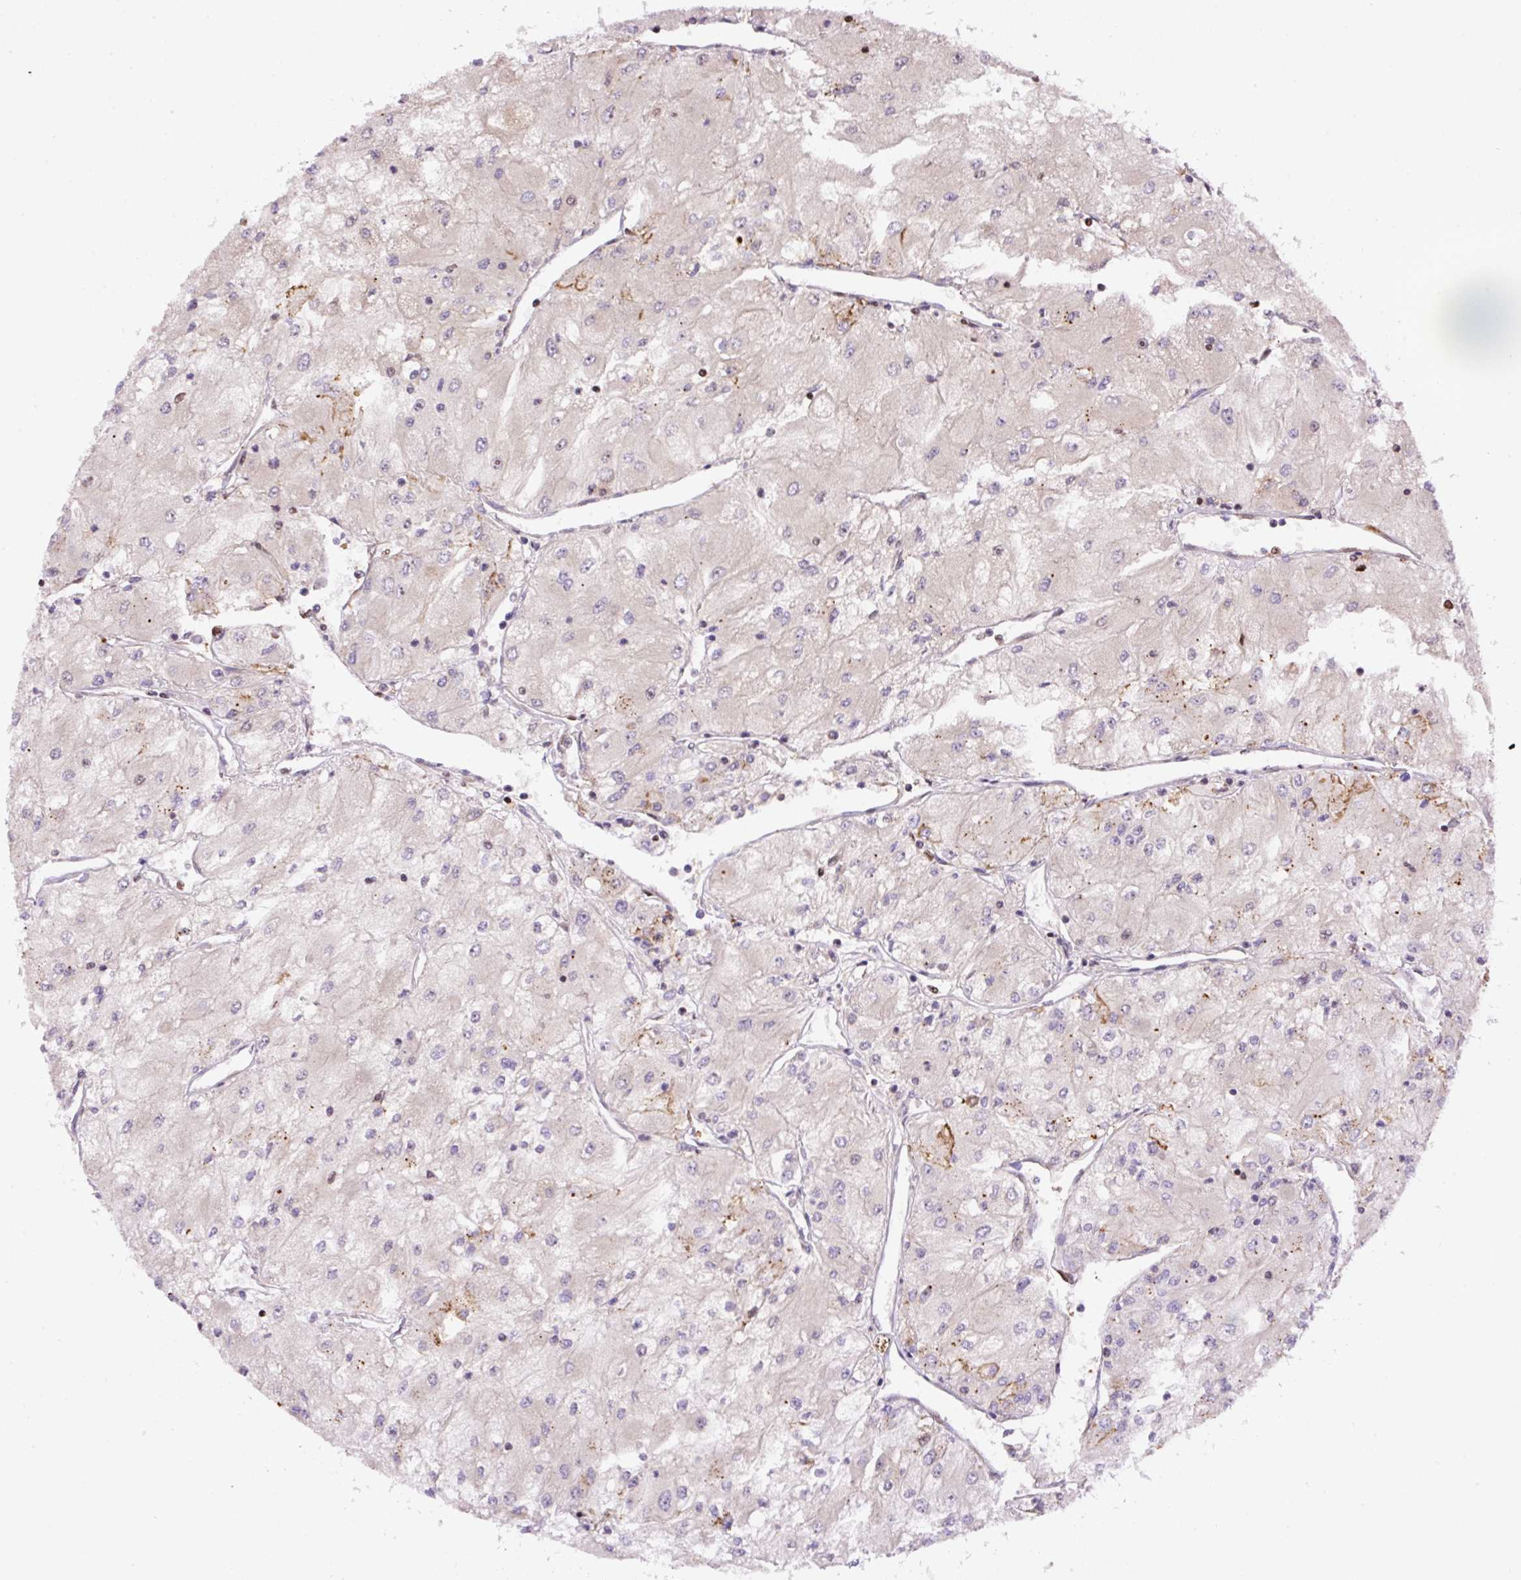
{"staining": {"intensity": "negative", "quantity": "none", "location": "none"}, "tissue": "renal cancer", "cell_type": "Tumor cells", "image_type": "cancer", "snomed": [{"axis": "morphology", "description": "Adenocarcinoma, NOS"}, {"axis": "topography", "description": "Kidney"}], "caption": "High magnification brightfield microscopy of renal cancer (adenocarcinoma) stained with DAB (brown) and counterstained with hematoxylin (blue): tumor cells show no significant expression. (DAB immunohistochemistry (IHC) with hematoxylin counter stain).", "gene": "PPME1", "patient": {"sex": "male", "age": 80}}